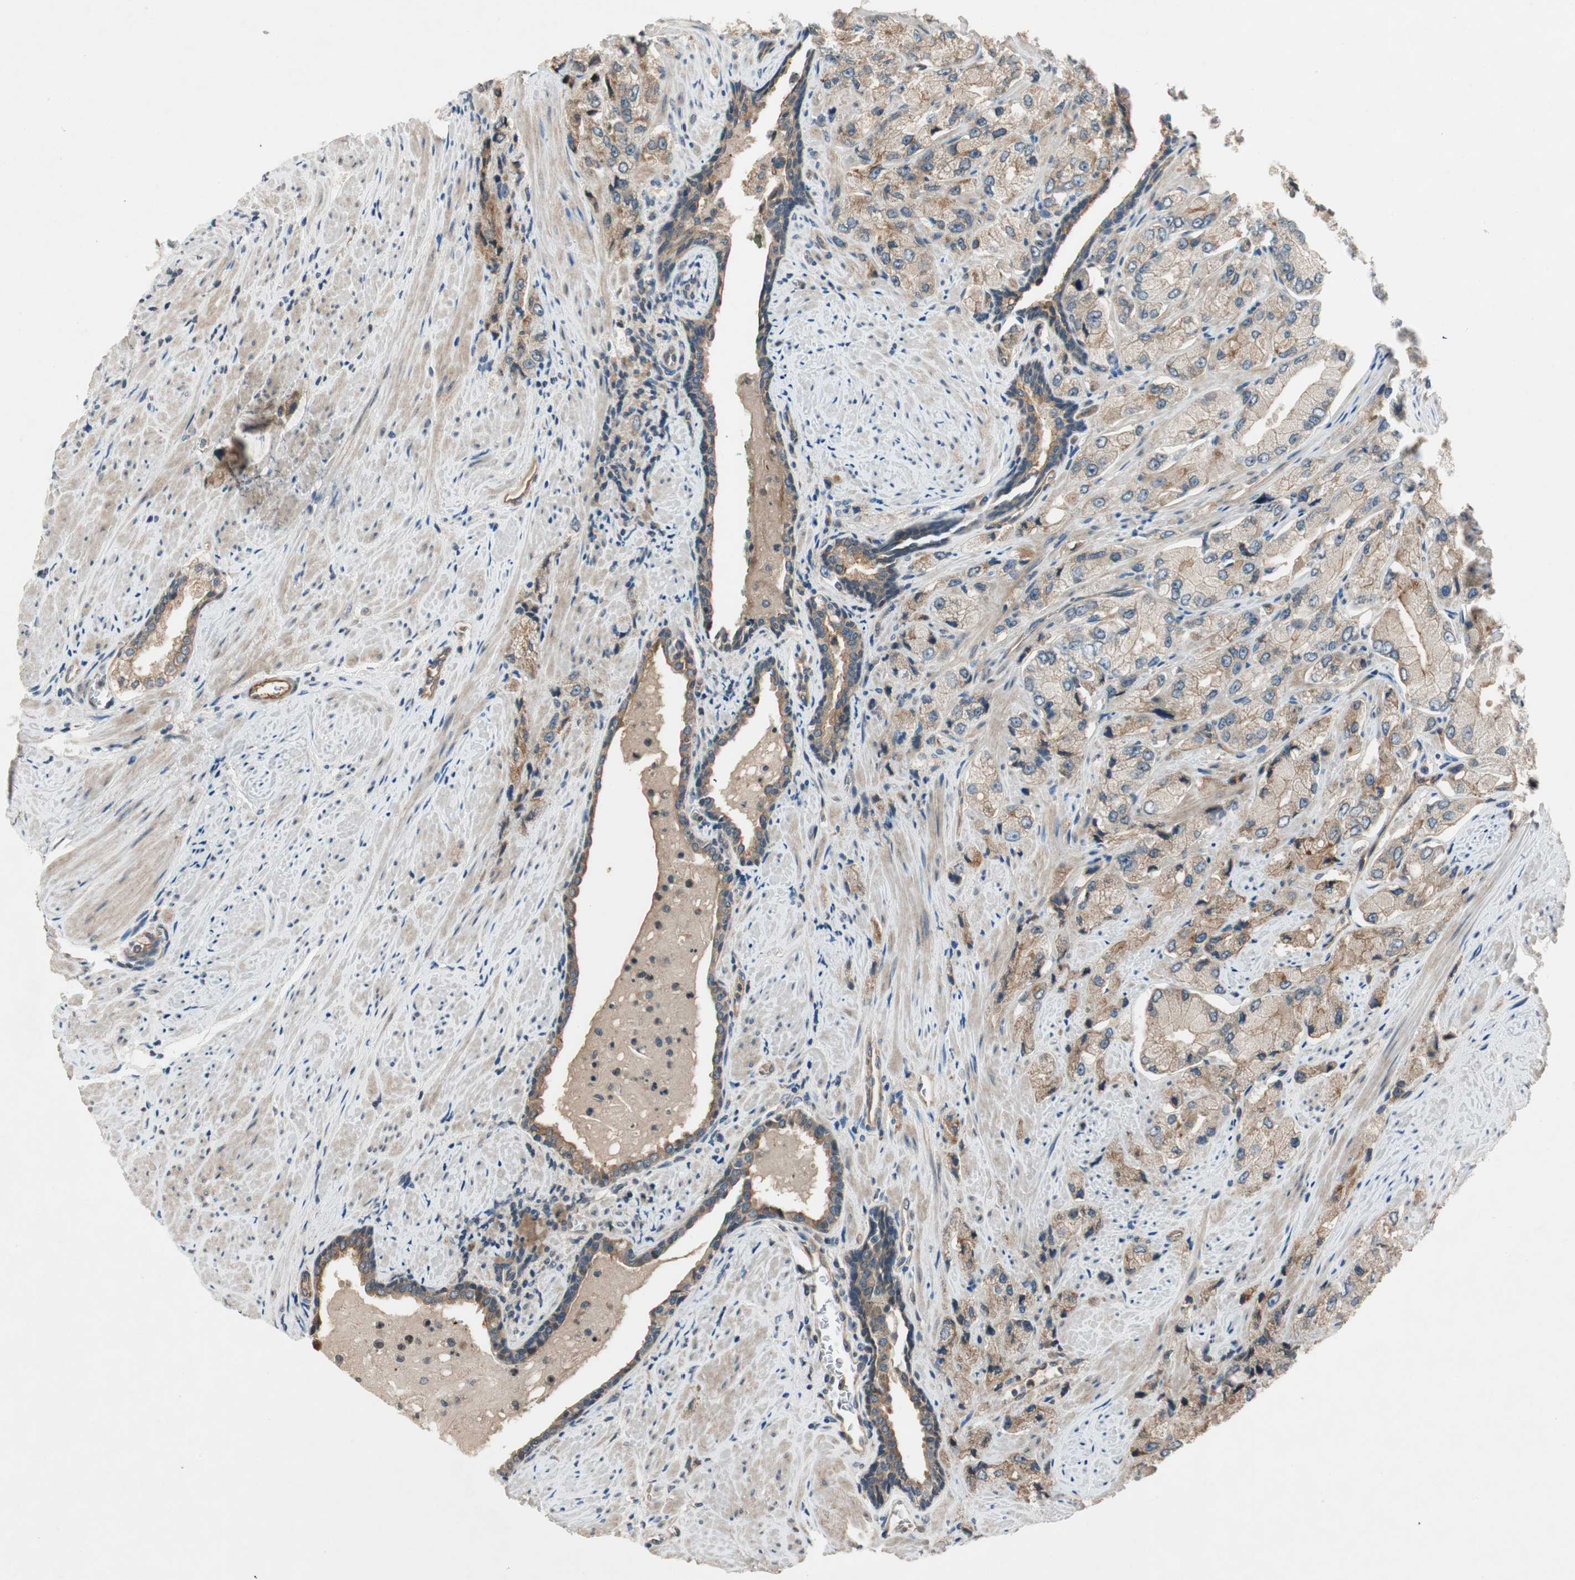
{"staining": {"intensity": "moderate", "quantity": ">75%", "location": "cytoplasmic/membranous"}, "tissue": "prostate cancer", "cell_type": "Tumor cells", "image_type": "cancer", "snomed": [{"axis": "morphology", "description": "Adenocarcinoma, High grade"}, {"axis": "topography", "description": "Prostate"}], "caption": "Prostate high-grade adenocarcinoma stained for a protein displays moderate cytoplasmic/membranous positivity in tumor cells.", "gene": "GCLM", "patient": {"sex": "male", "age": 58}}